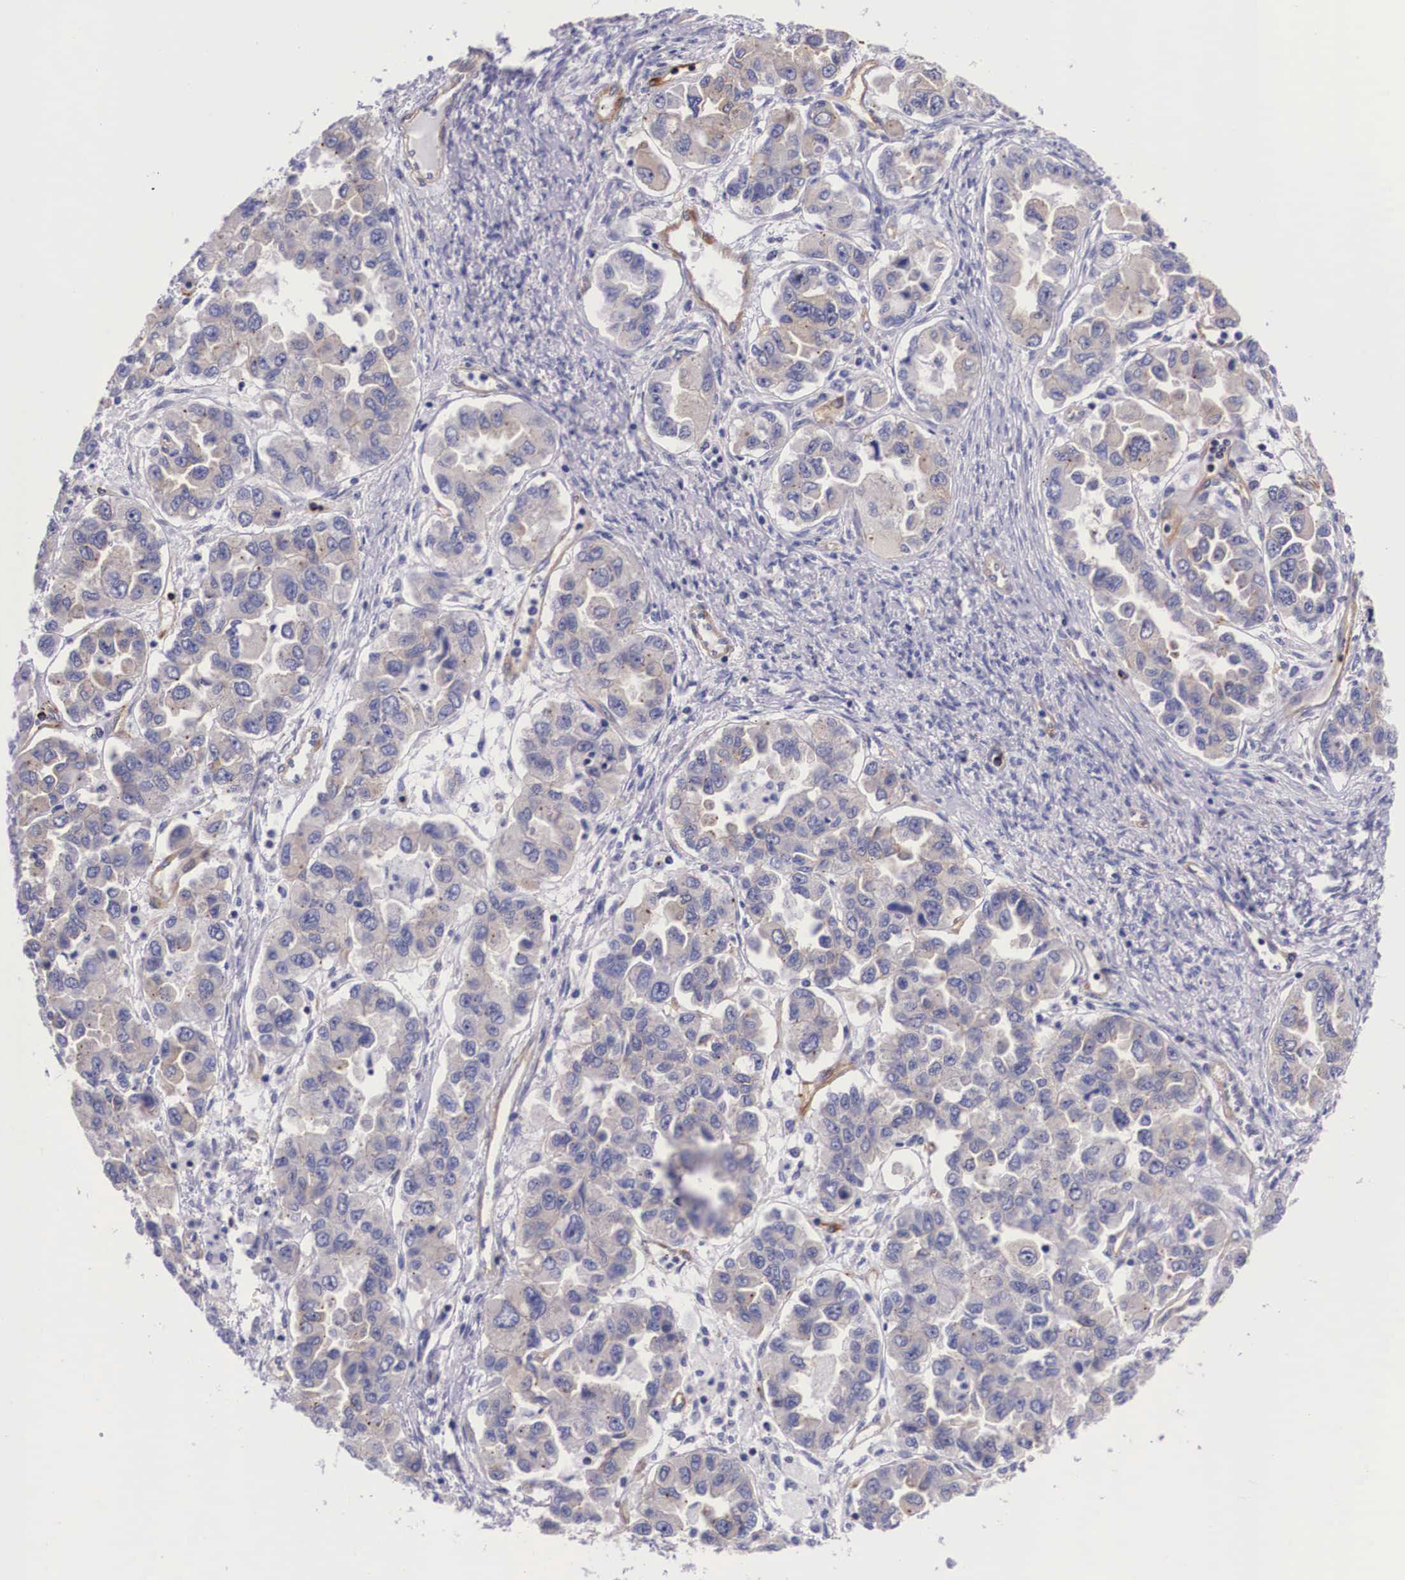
{"staining": {"intensity": "moderate", "quantity": "25%-75%", "location": "cytoplasmic/membranous"}, "tissue": "ovarian cancer", "cell_type": "Tumor cells", "image_type": "cancer", "snomed": [{"axis": "morphology", "description": "Cystadenocarcinoma, serous, NOS"}, {"axis": "topography", "description": "Ovary"}], "caption": "Immunohistochemistry micrograph of neoplastic tissue: human serous cystadenocarcinoma (ovarian) stained using immunohistochemistry reveals medium levels of moderate protein expression localized specifically in the cytoplasmic/membranous of tumor cells, appearing as a cytoplasmic/membranous brown color.", "gene": "BCAR1", "patient": {"sex": "female", "age": 84}}